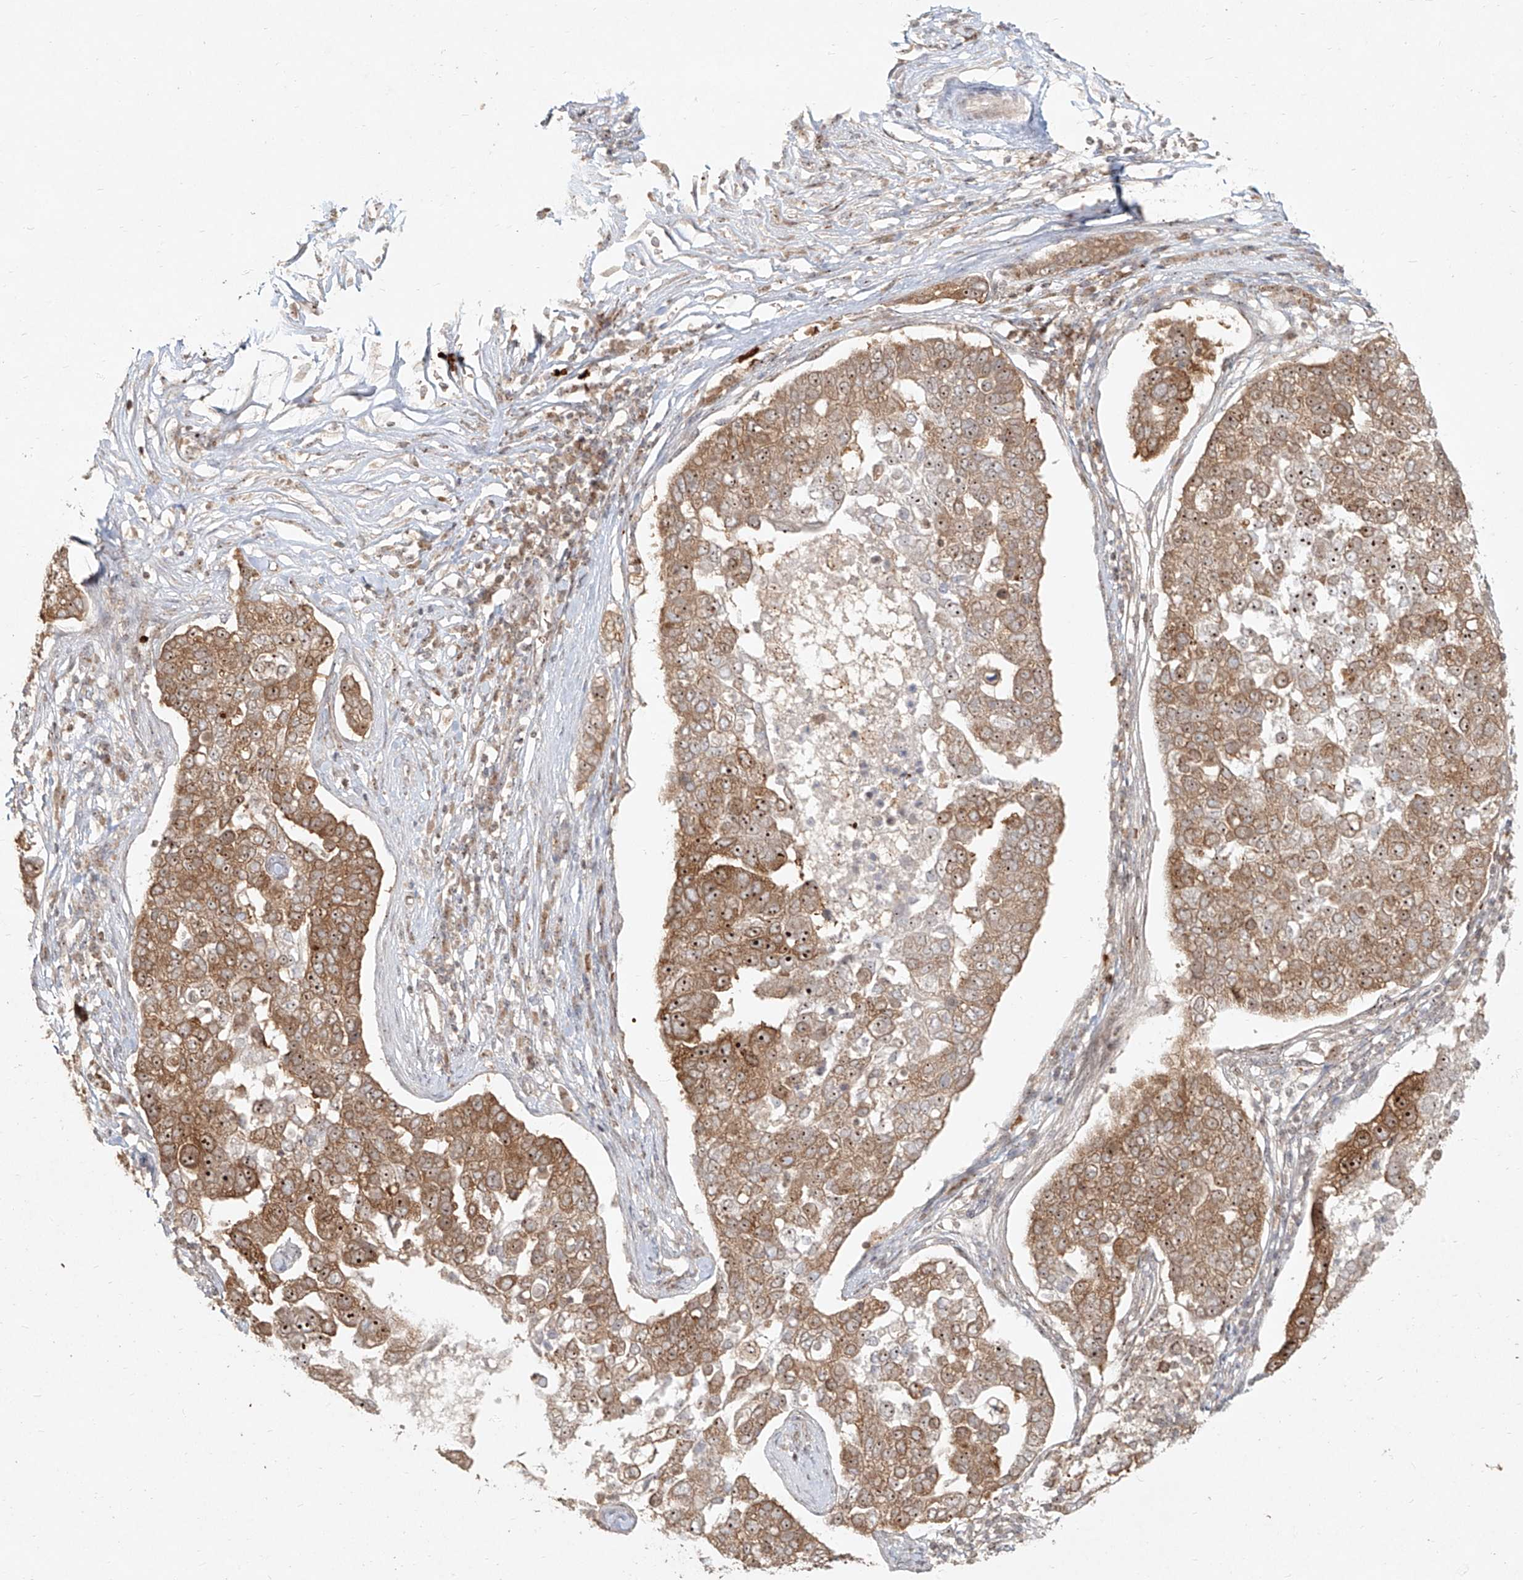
{"staining": {"intensity": "moderate", "quantity": ">75%", "location": "cytoplasmic/membranous,nuclear"}, "tissue": "pancreatic cancer", "cell_type": "Tumor cells", "image_type": "cancer", "snomed": [{"axis": "morphology", "description": "Adenocarcinoma, NOS"}, {"axis": "topography", "description": "Pancreas"}], "caption": "An immunohistochemistry micrograph of tumor tissue is shown. Protein staining in brown shows moderate cytoplasmic/membranous and nuclear positivity in pancreatic cancer within tumor cells.", "gene": "BYSL", "patient": {"sex": "female", "age": 61}}